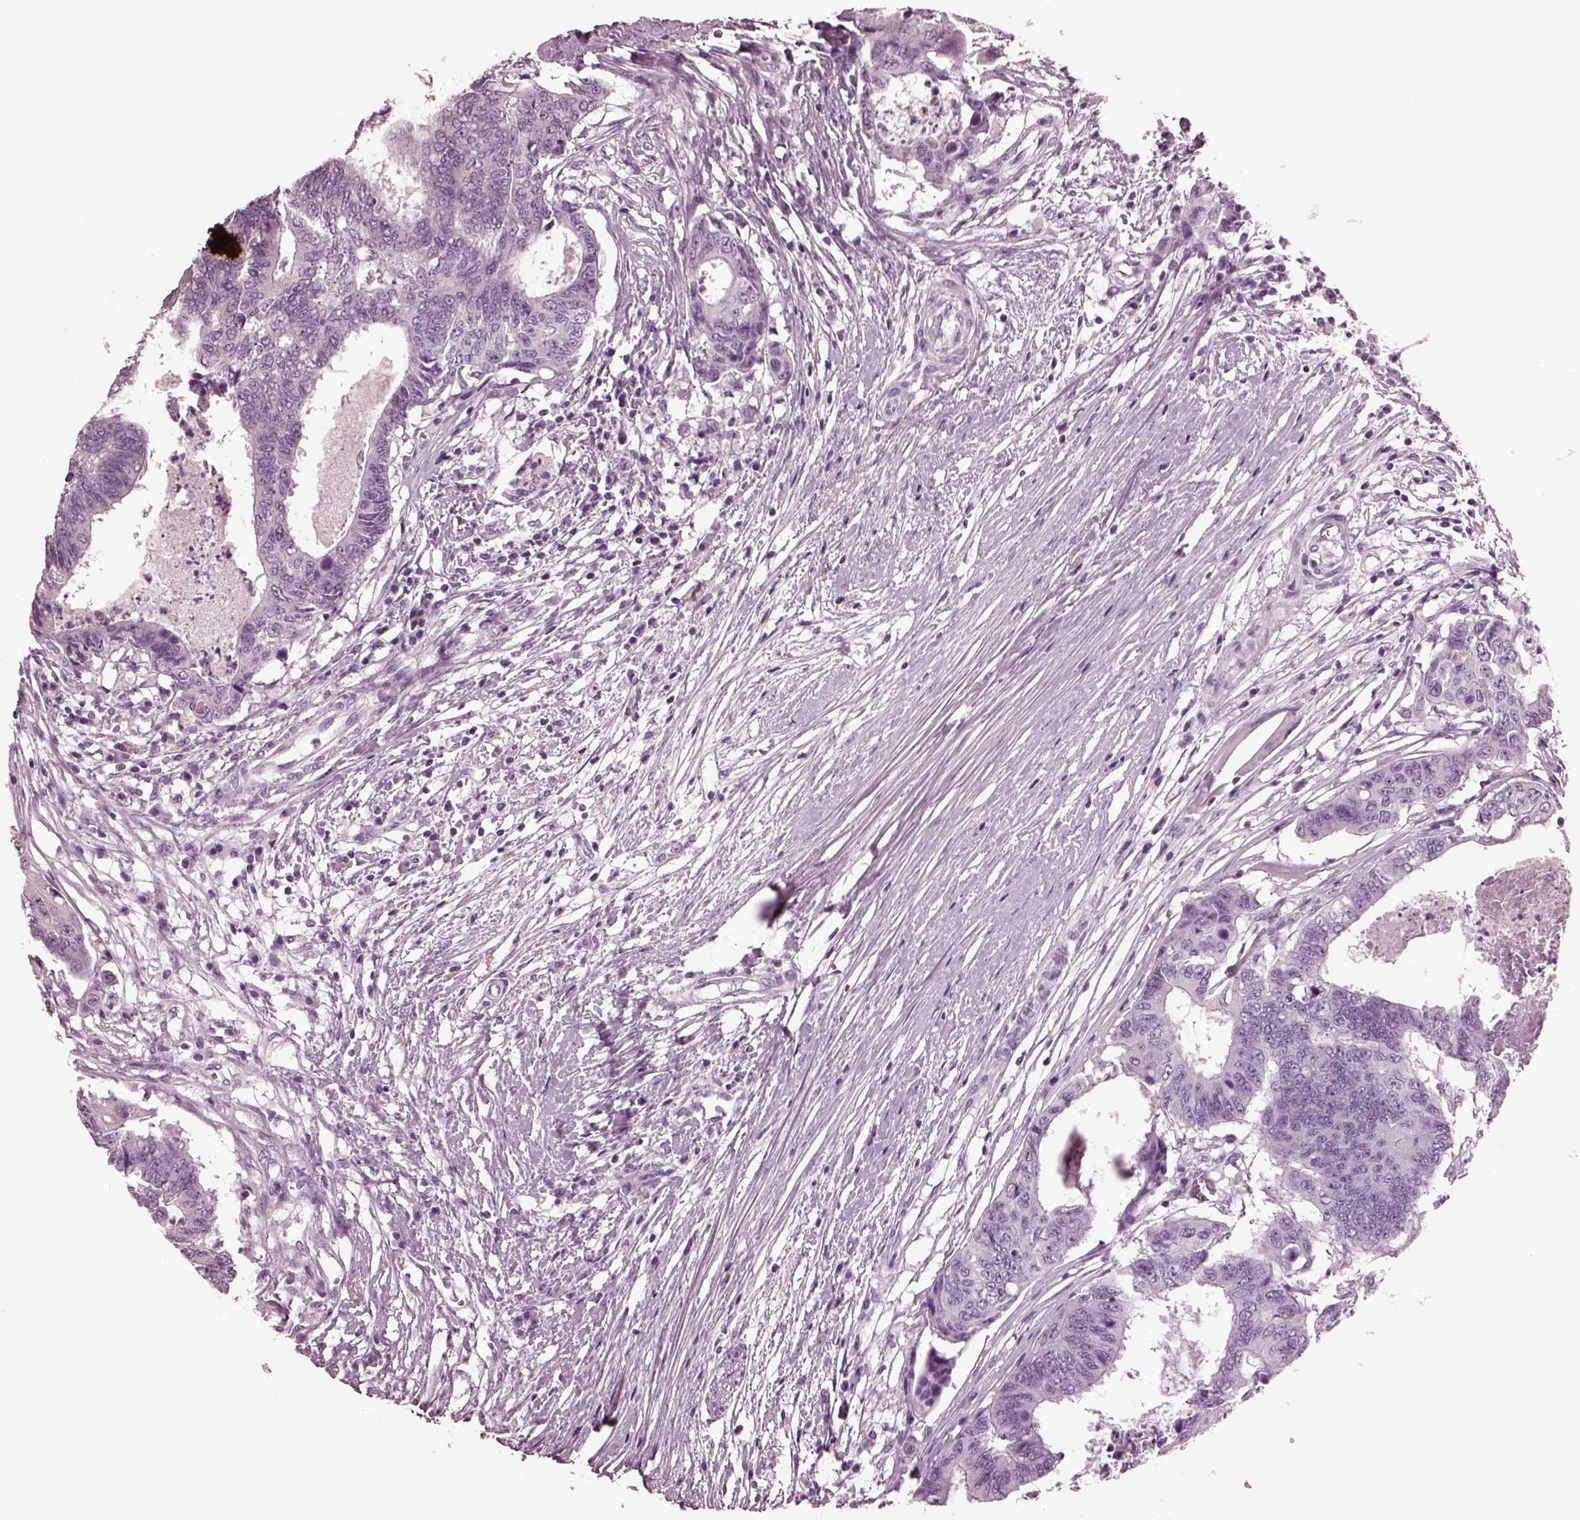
{"staining": {"intensity": "negative", "quantity": "none", "location": "none"}, "tissue": "colorectal cancer", "cell_type": "Tumor cells", "image_type": "cancer", "snomed": [{"axis": "morphology", "description": "Adenocarcinoma, NOS"}, {"axis": "topography", "description": "Colon"}], "caption": "An immunohistochemistry histopathology image of colorectal cancer is shown. There is no staining in tumor cells of colorectal cancer. (DAB (3,3'-diaminobenzidine) immunohistochemistry, high magnification).", "gene": "MIB2", "patient": {"sex": "female", "age": 48}}